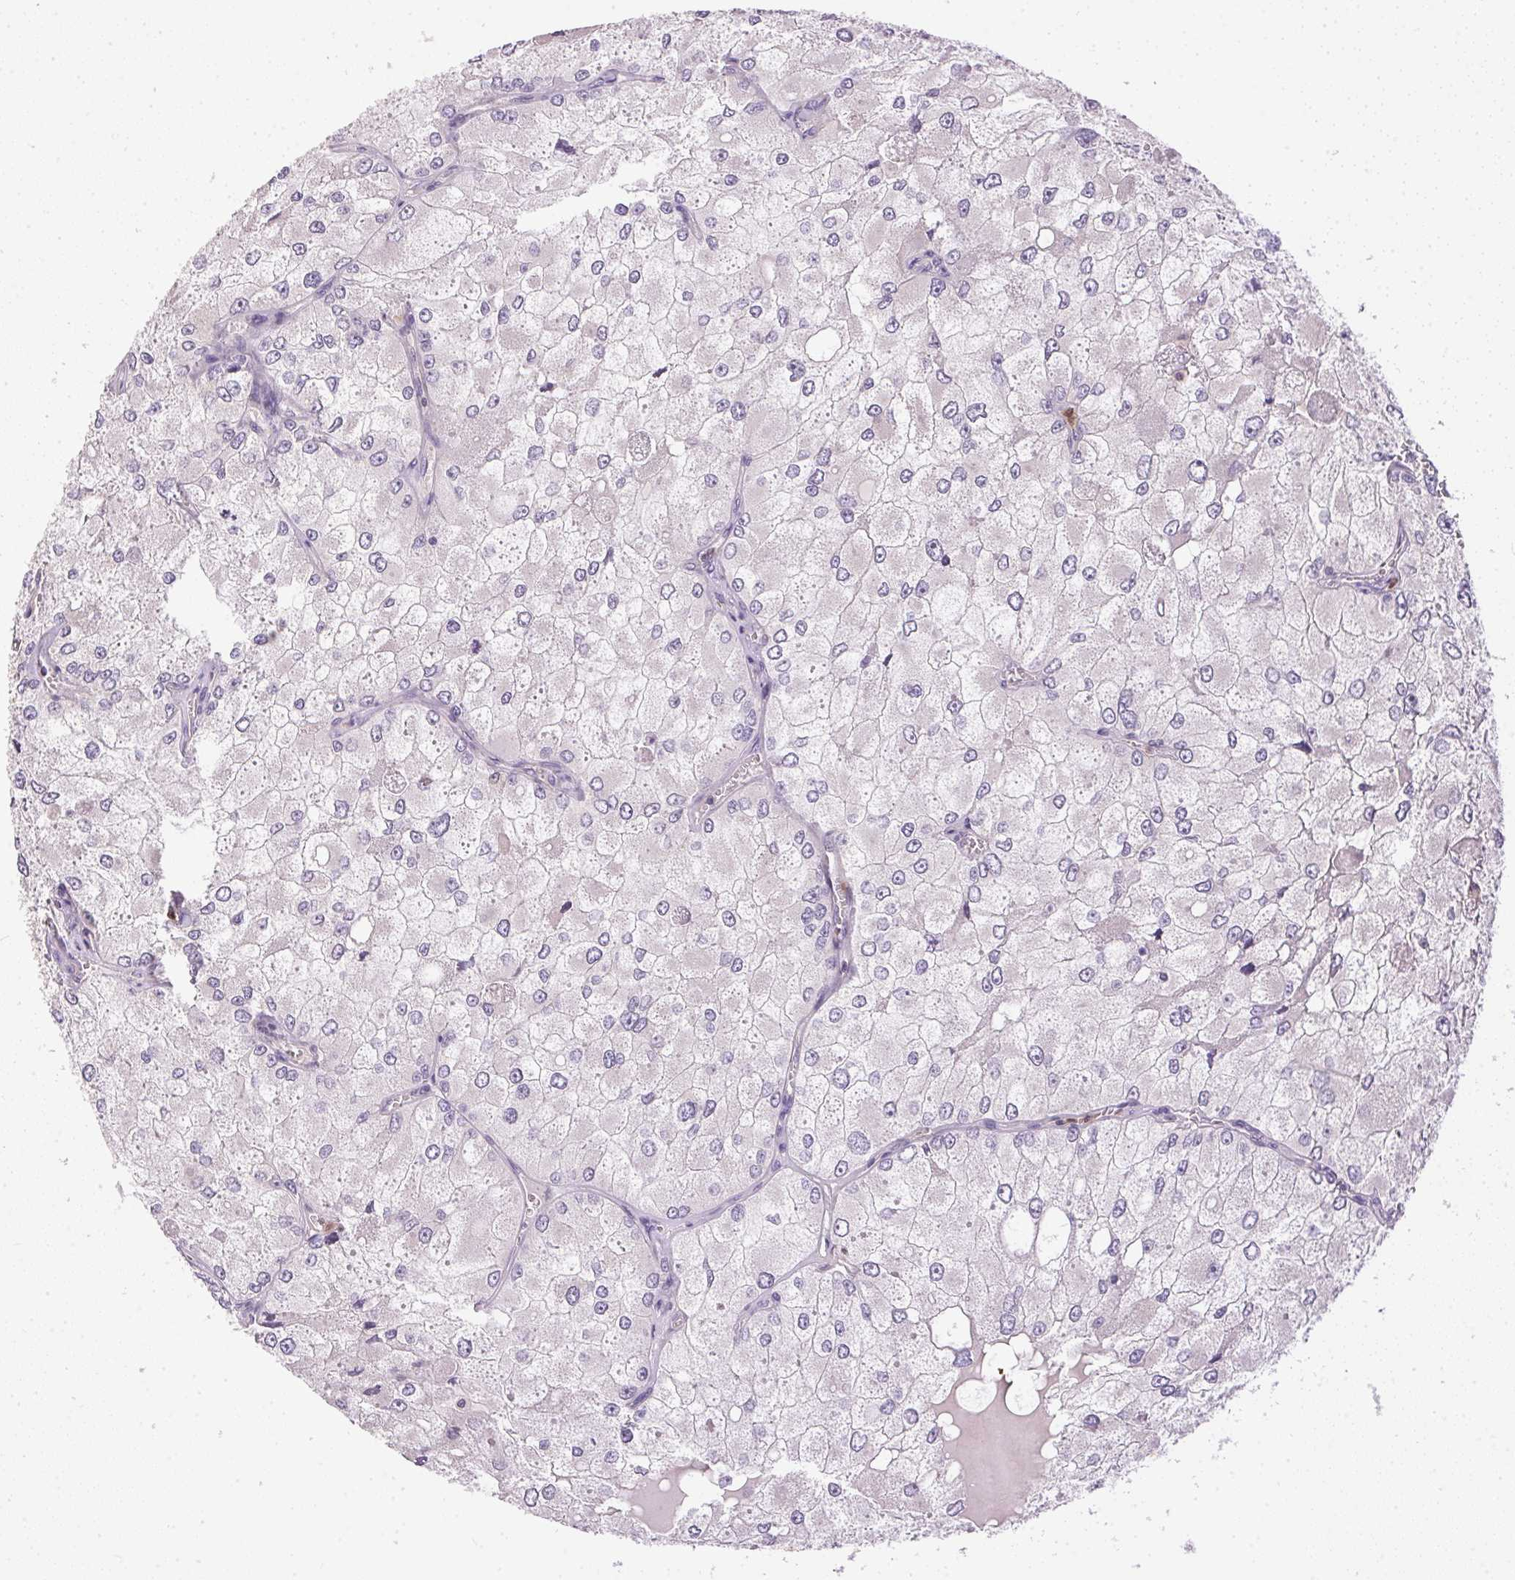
{"staining": {"intensity": "negative", "quantity": "none", "location": "none"}, "tissue": "renal cancer", "cell_type": "Tumor cells", "image_type": "cancer", "snomed": [{"axis": "morphology", "description": "Adenocarcinoma, NOS"}, {"axis": "topography", "description": "Kidney"}], "caption": "High magnification brightfield microscopy of renal cancer (adenocarcinoma) stained with DAB (3,3'-diaminobenzidine) (brown) and counterstained with hematoxylin (blue): tumor cells show no significant expression.", "gene": "S100A3", "patient": {"sex": "female", "age": 70}}